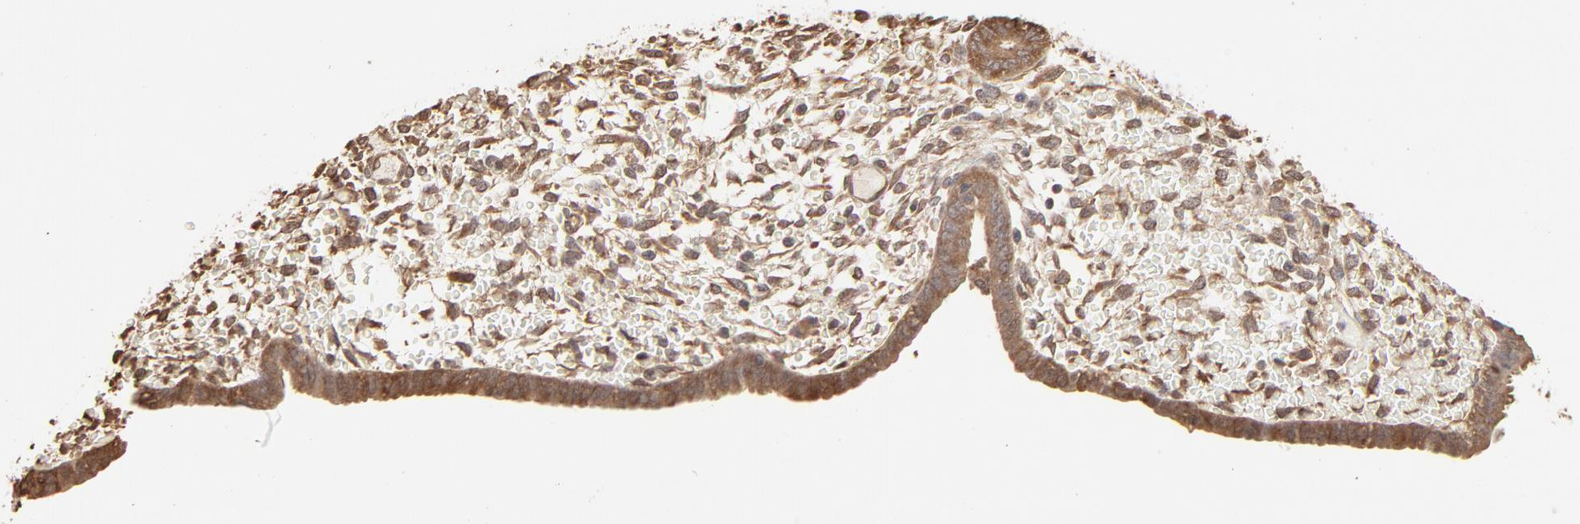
{"staining": {"intensity": "weak", "quantity": ">75%", "location": "cytoplasmic/membranous"}, "tissue": "endometrium", "cell_type": "Cells in endometrial stroma", "image_type": "normal", "snomed": [{"axis": "morphology", "description": "Normal tissue, NOS"}, {"axis": "topography", "description": "Endometrium"}], "caption": "IHC photomicrograph of benign endometrium: human endometrium stained using immunohistochemistry (IHC) demonstrates low levels of weak protein expression localized specifically in the cytoplasmic/membranous of cells in endometrial stroma, appearing as a cytoplasmic/membranous brown color.", "gene": "PPP2CA", "patient": {"sex": "female", "age": 42}}